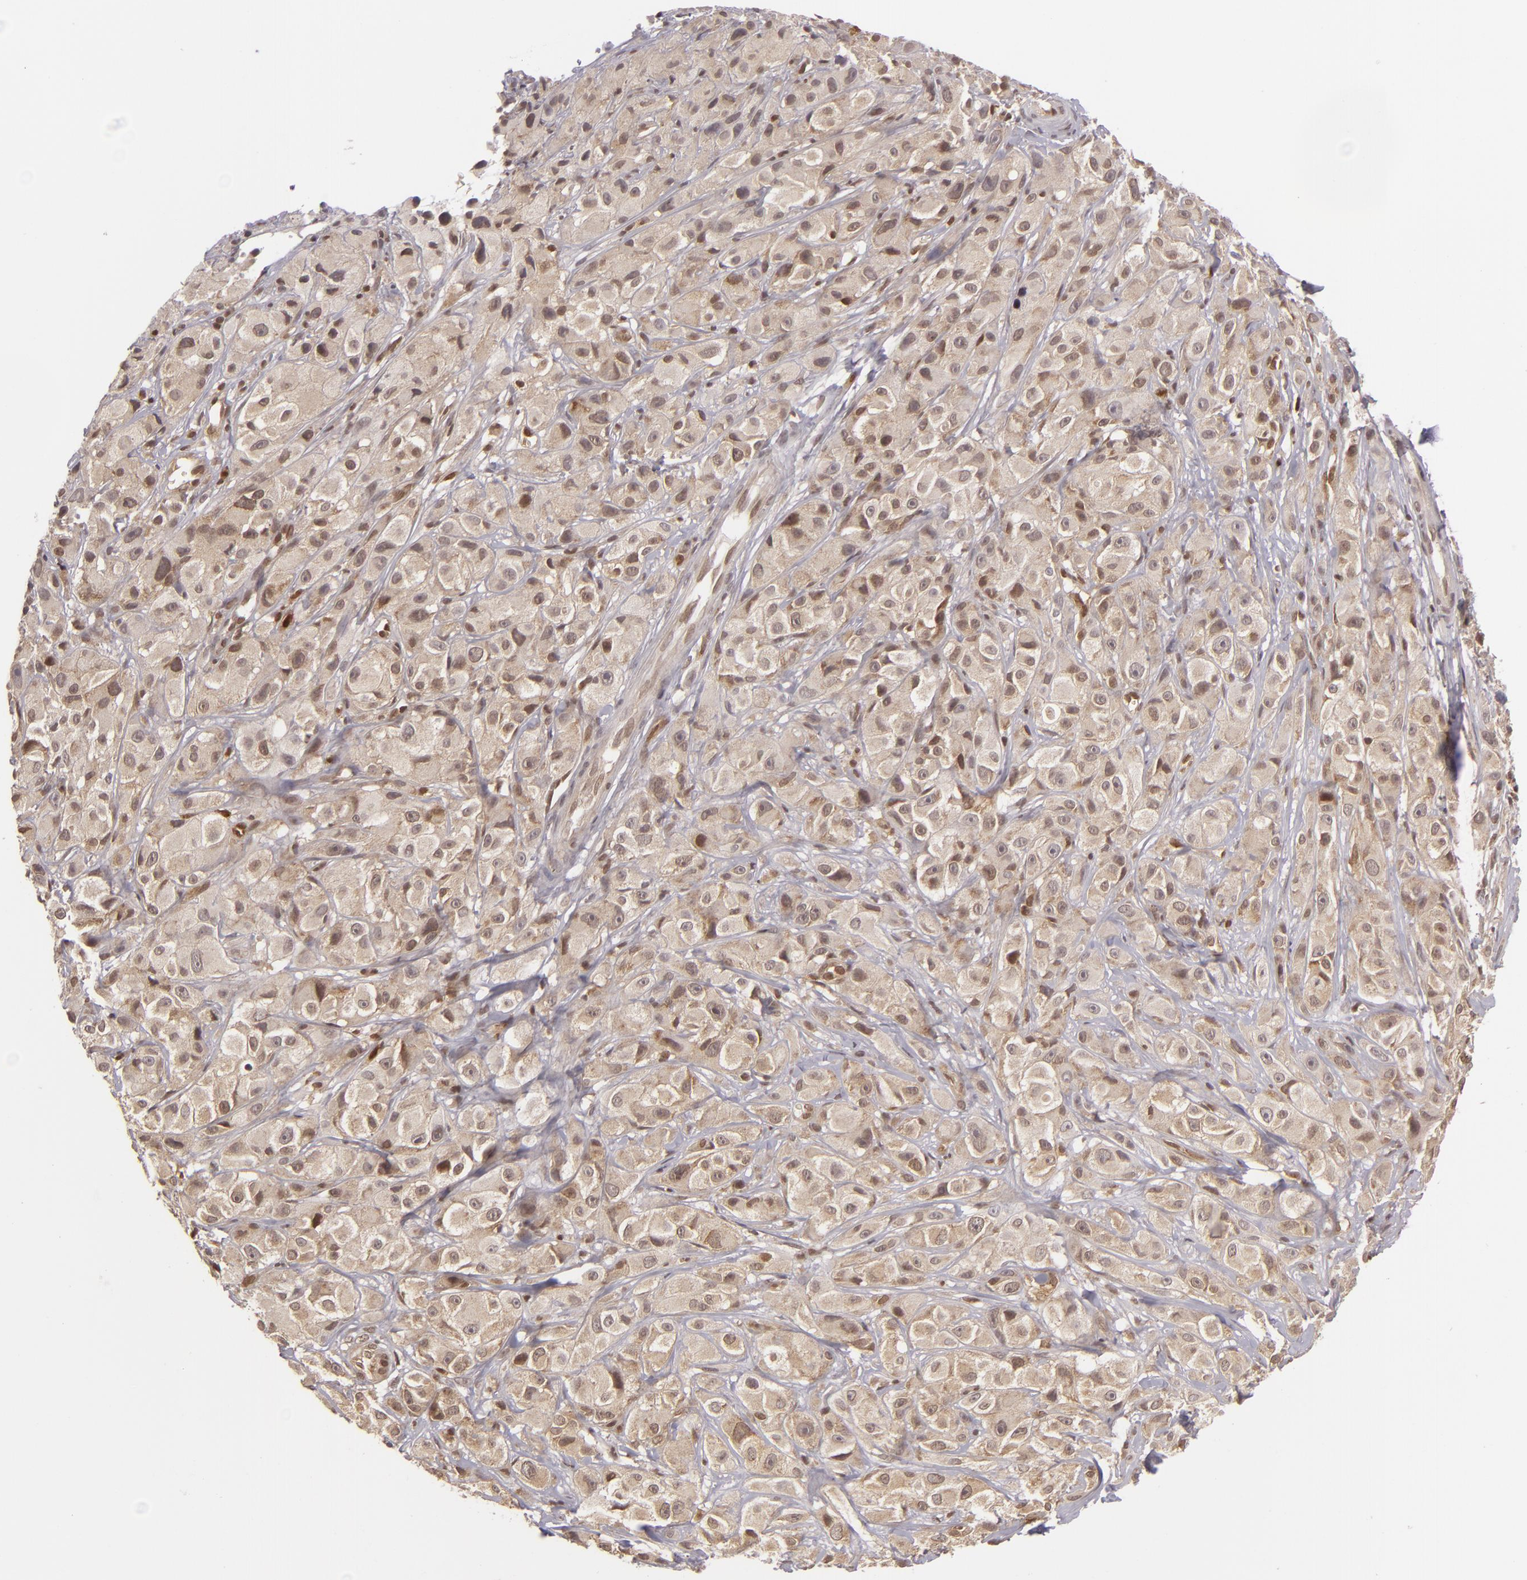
{"staining": {"intensity": "strong", "quantity": ">75%", "location": "cytoplasmic/membranous,nuclear"}, "tissue": "melanoma", "cell_type": "Tumor cells", "image_type": "cancer", "snomed": [{"axis": "morphology", "description": "Malignant melanoma, NOS"}, {"axis": "topography", "description": "Skin"}], "caption": "DAB (3,3'-diaminobenzidine) immunohistochemical staining of human melanoma reveals strong cytoplasmic/membranous and nuclear protein expression in approximately >75% of tumor cells. The staining was performed using DAB (3,3'-diaminobenzidine), with brown indicating positive protein expression. Nuclei are stained blue with hematoxylin.", "gene": "ZBTB33", "patient": {"sex": "male", "age": 56}}